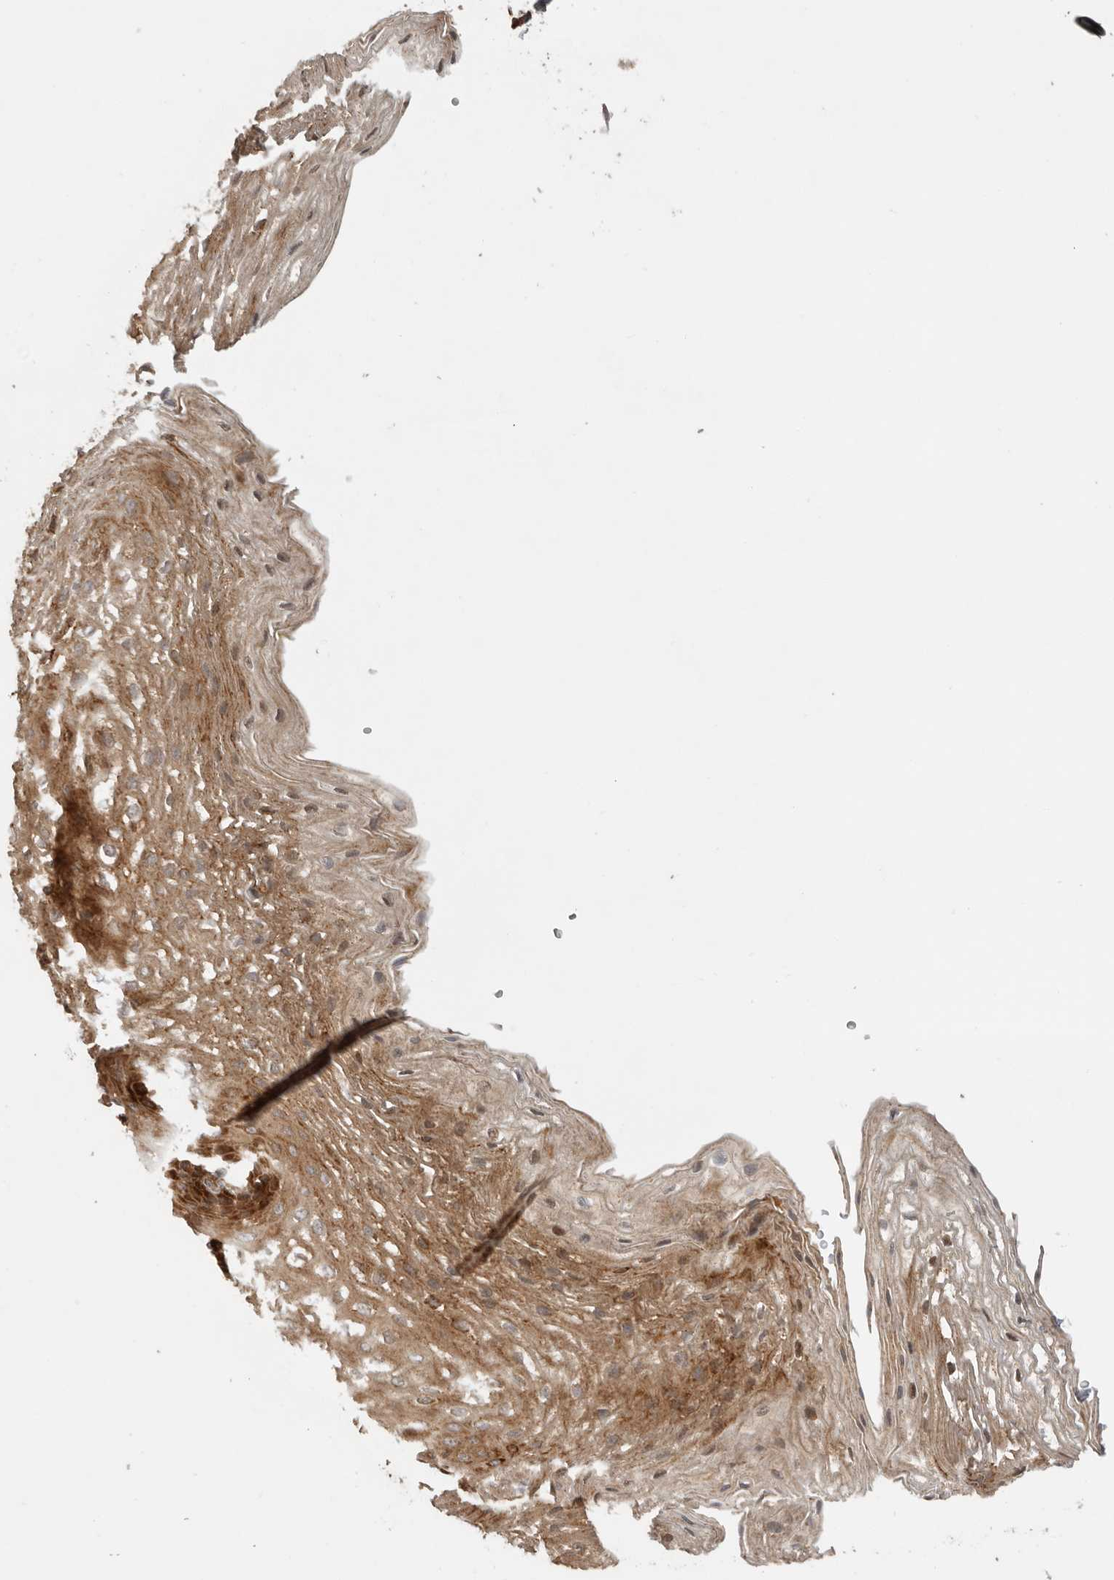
{"staining": {"intensity": "strong", "quantity": ">75%", "location": "cytoplasmic/membranous,nuclear"}, "tissue": "esophagus", "cell_type": "Squamous epithelial cells", "image_type": "normal", "snomed": [{"axis": "morphology", "description": "Normal tissue, NOS"}, {"axis": "topography", "description": "Esophagus"}], "caption": "This is a micrograph of IHC staining of unremarkable esophagus, which shows strong positivity in the cytoplasmic/membranous,nuclear of squamous epithelial cells.", "gene": "SWT1", "patient": {"sex": "female", "age": 66}}